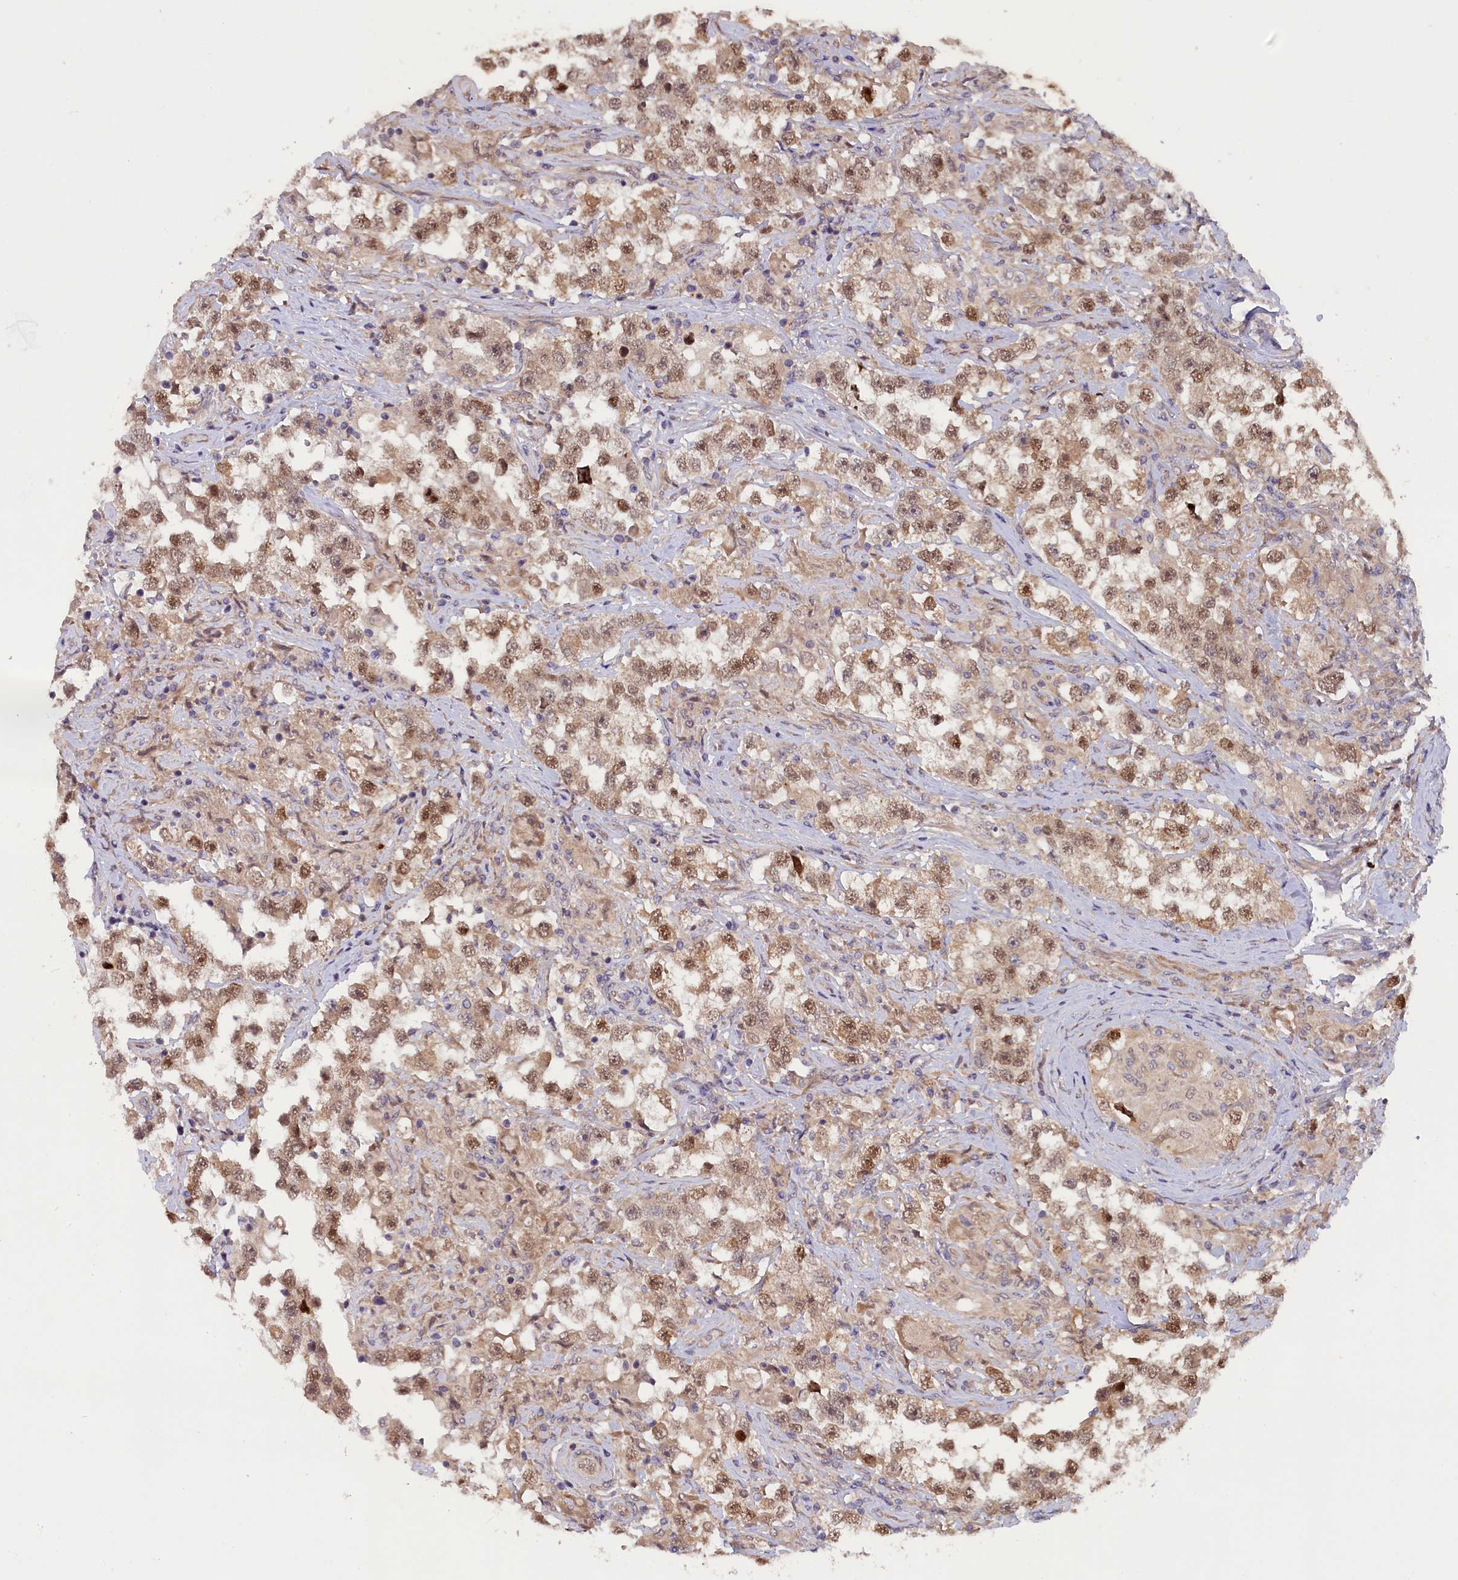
{"staining": {"intensity": "moderate", "quantity": ">75%", "location": "nuclear"}, "tissue": "testis cancer", "cell_type": "Tumor cells", "image_type": "cancer", "snomed": [{"axis": "morphology", "description": "Seminoma, NOS"}, {"axis": "topography", "description": "Testis"}], "caption": "Immunohistochemistry (IHC) (DAB) staining of human testis seminoma shows moderate nuclear protein staining in approximately >75% of tumor cells.", "gene": "CCDC9B", "patient": {"sex": "male", "age": 46}}